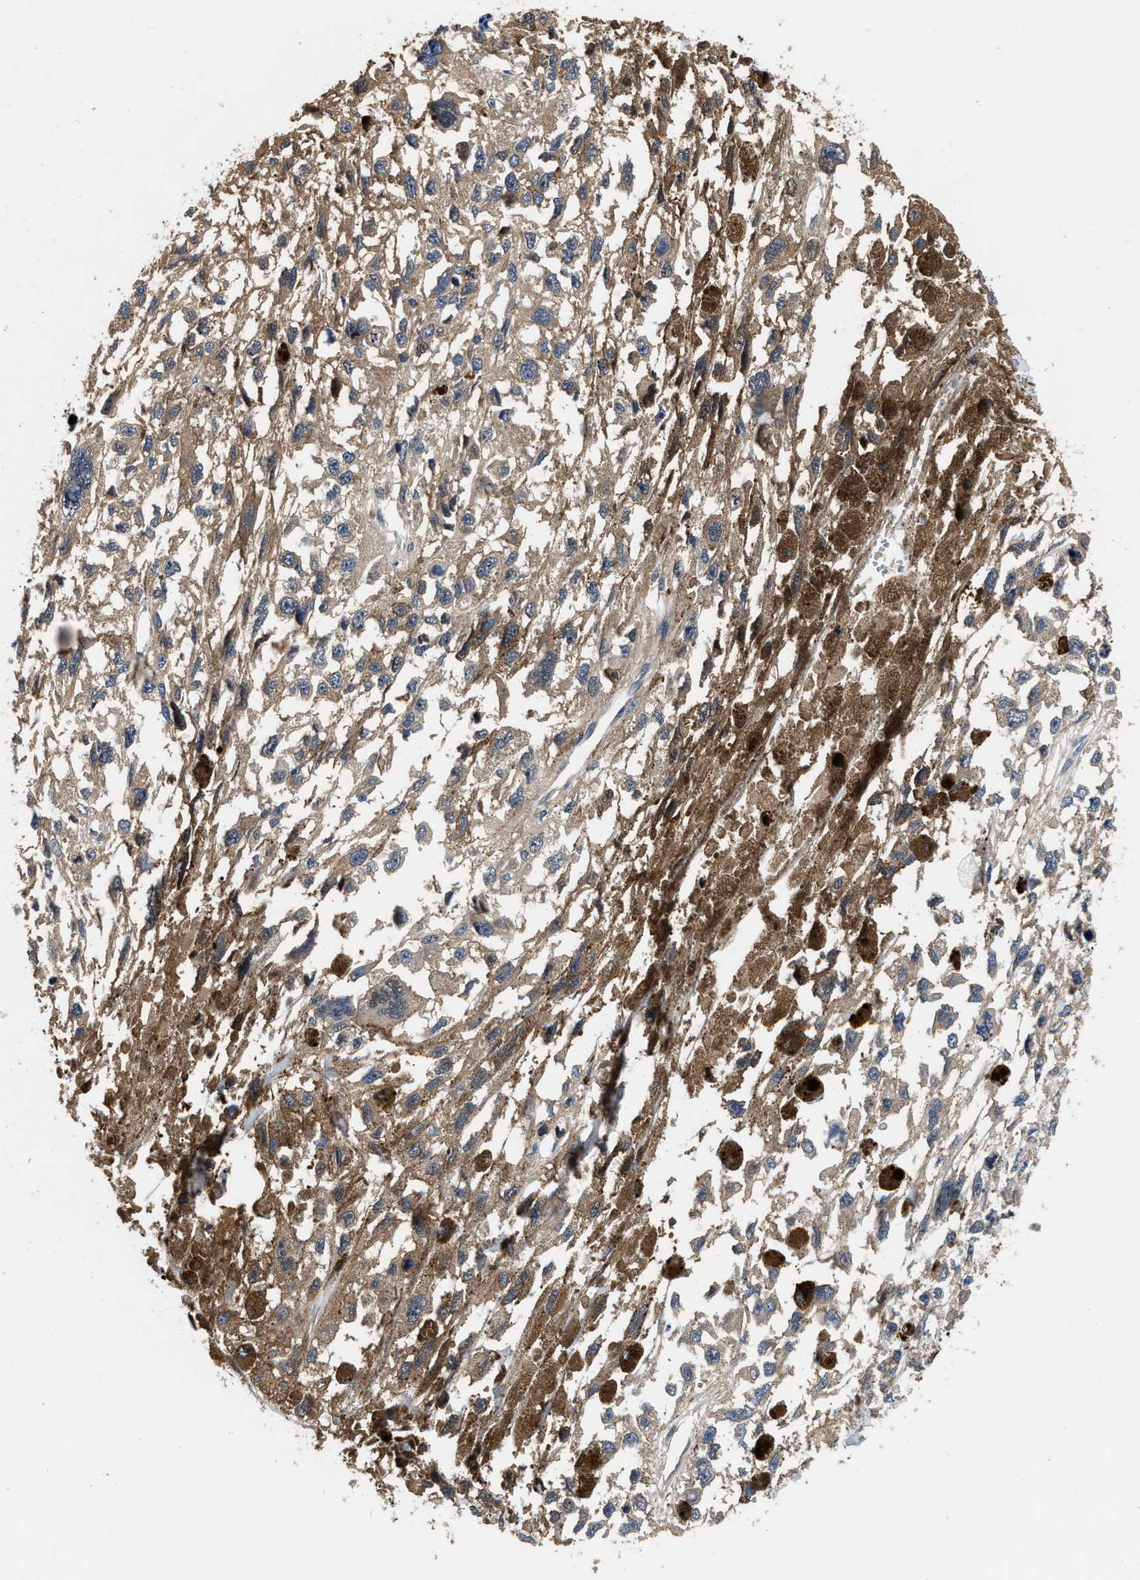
{"staining": {"intensity": "weak", "quantity": "25%-75%", "location": "cytoplasmic/membranous"}, "tissue": "melanoma", "cell_type": "Tumor cells", "image_type": "cancer", "snomed": [{"axis": "morphology", "description": "Malignant melanoma, Metastatic site"}, {"axis": "topography", "description": "Lymph node"}], "caption": "Protein analysis of melanoma tissue reveals weak cytoplasmic/membranous staining in approximately 25%-75% of tumor cells.", "gene": "PHPT1", "patient": {"sex": "male", "age": 59}}